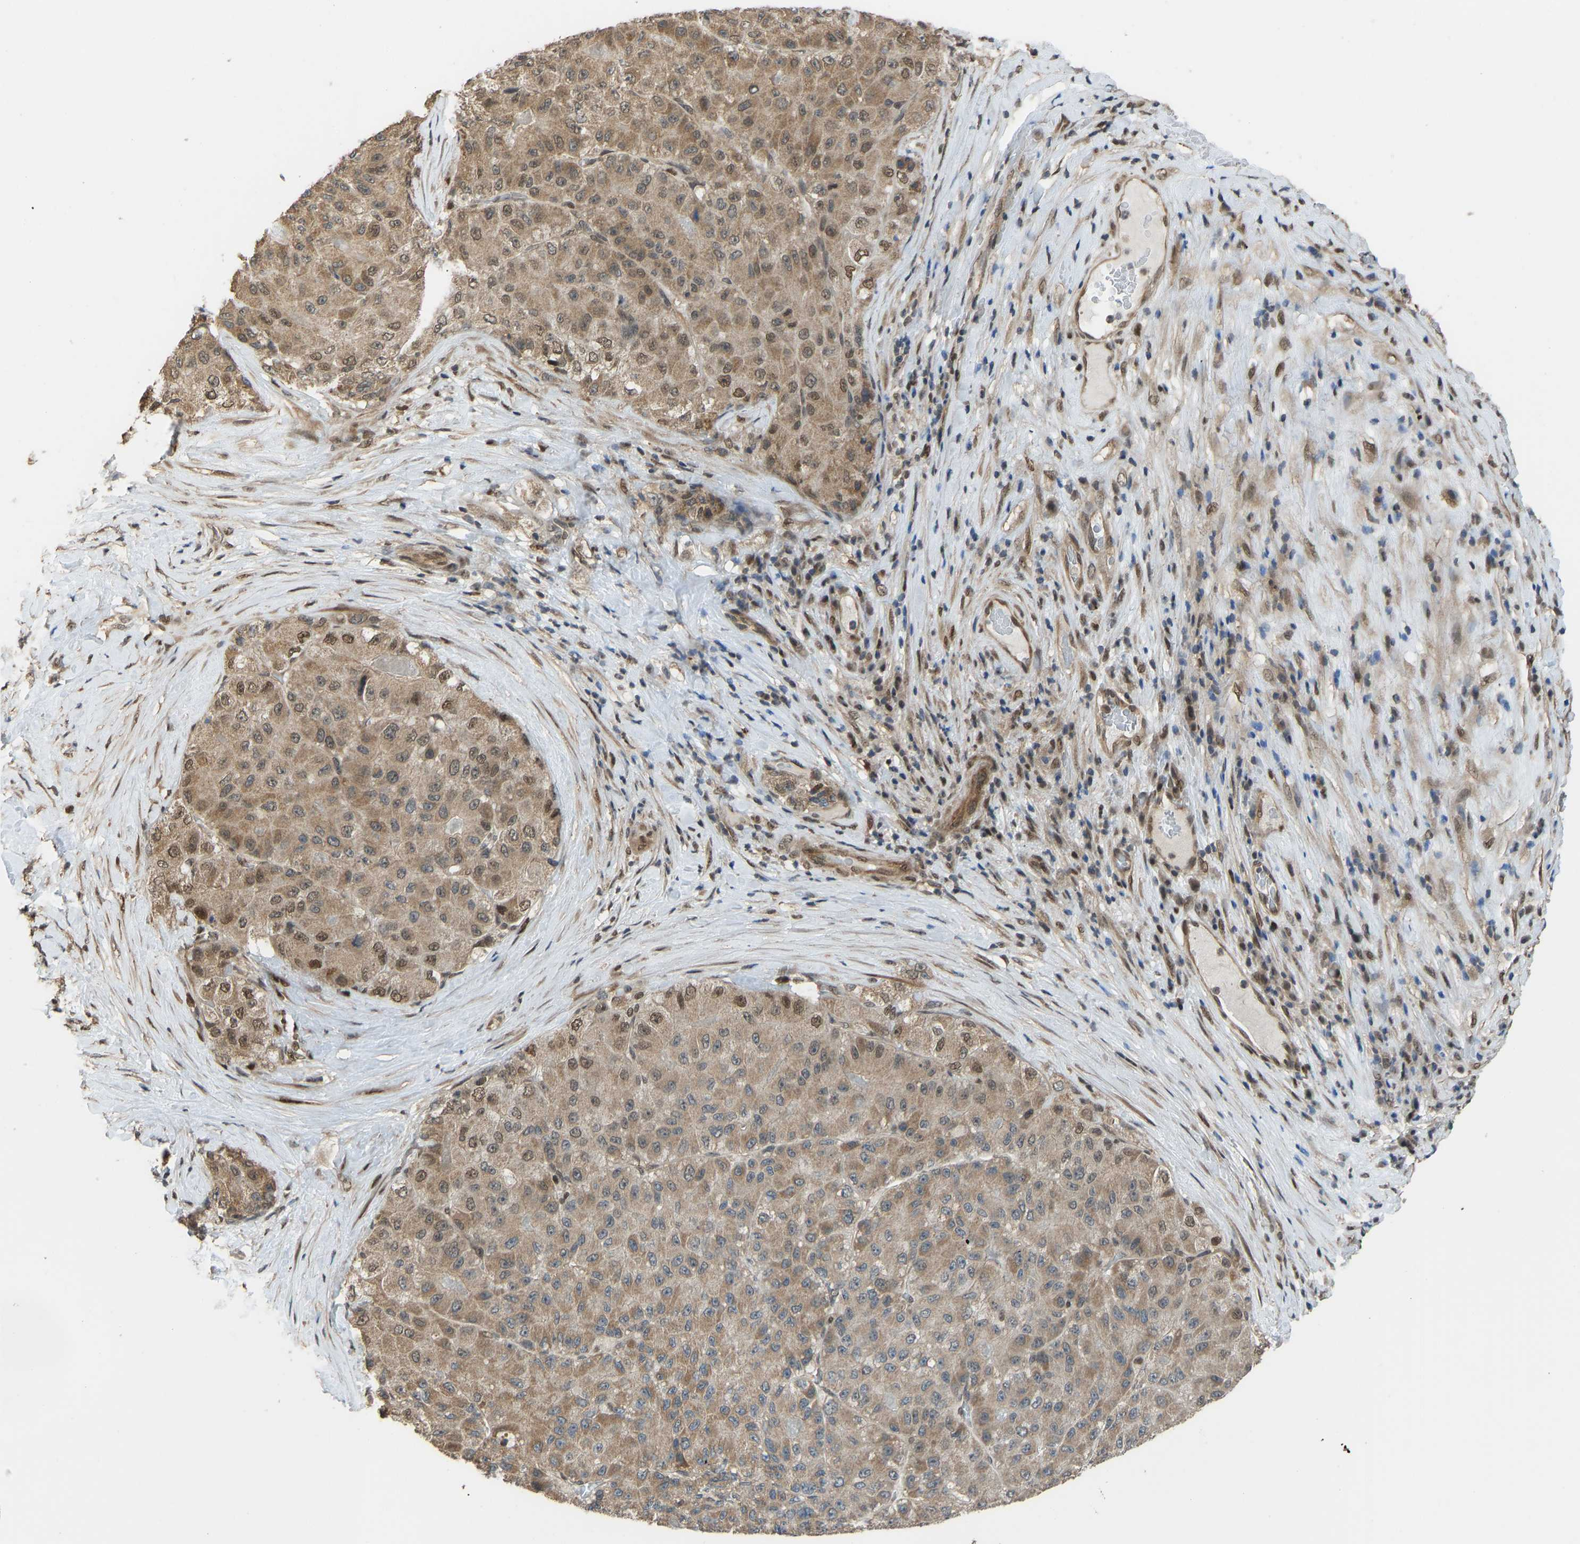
{"staining": {"intensity": "moderate", "quantity": ">75%", "location": "cytoplasmic/membranous,nuclear"}, "tissue": "liver cancer", "cell_type": "Tumor cells", "image_type": "cancer", "snomed": [{"axis": "morphology", "description": "Carcinoma, Hepatocellular, NOS"}, {"axis": "topography", "description": "Liver"}], "caption": "Immunohistochemical staining of human hepatocellular carcinoma (liver) shows medium levels of moderate cytoplasmic/membranous and nuclear expression in approximately >75% of tumor cells. (Brightfield microscopy of DAB IHC at high magnification).", "gene": "KPNA6", "patient": {"sex": "male", "age": 80}}